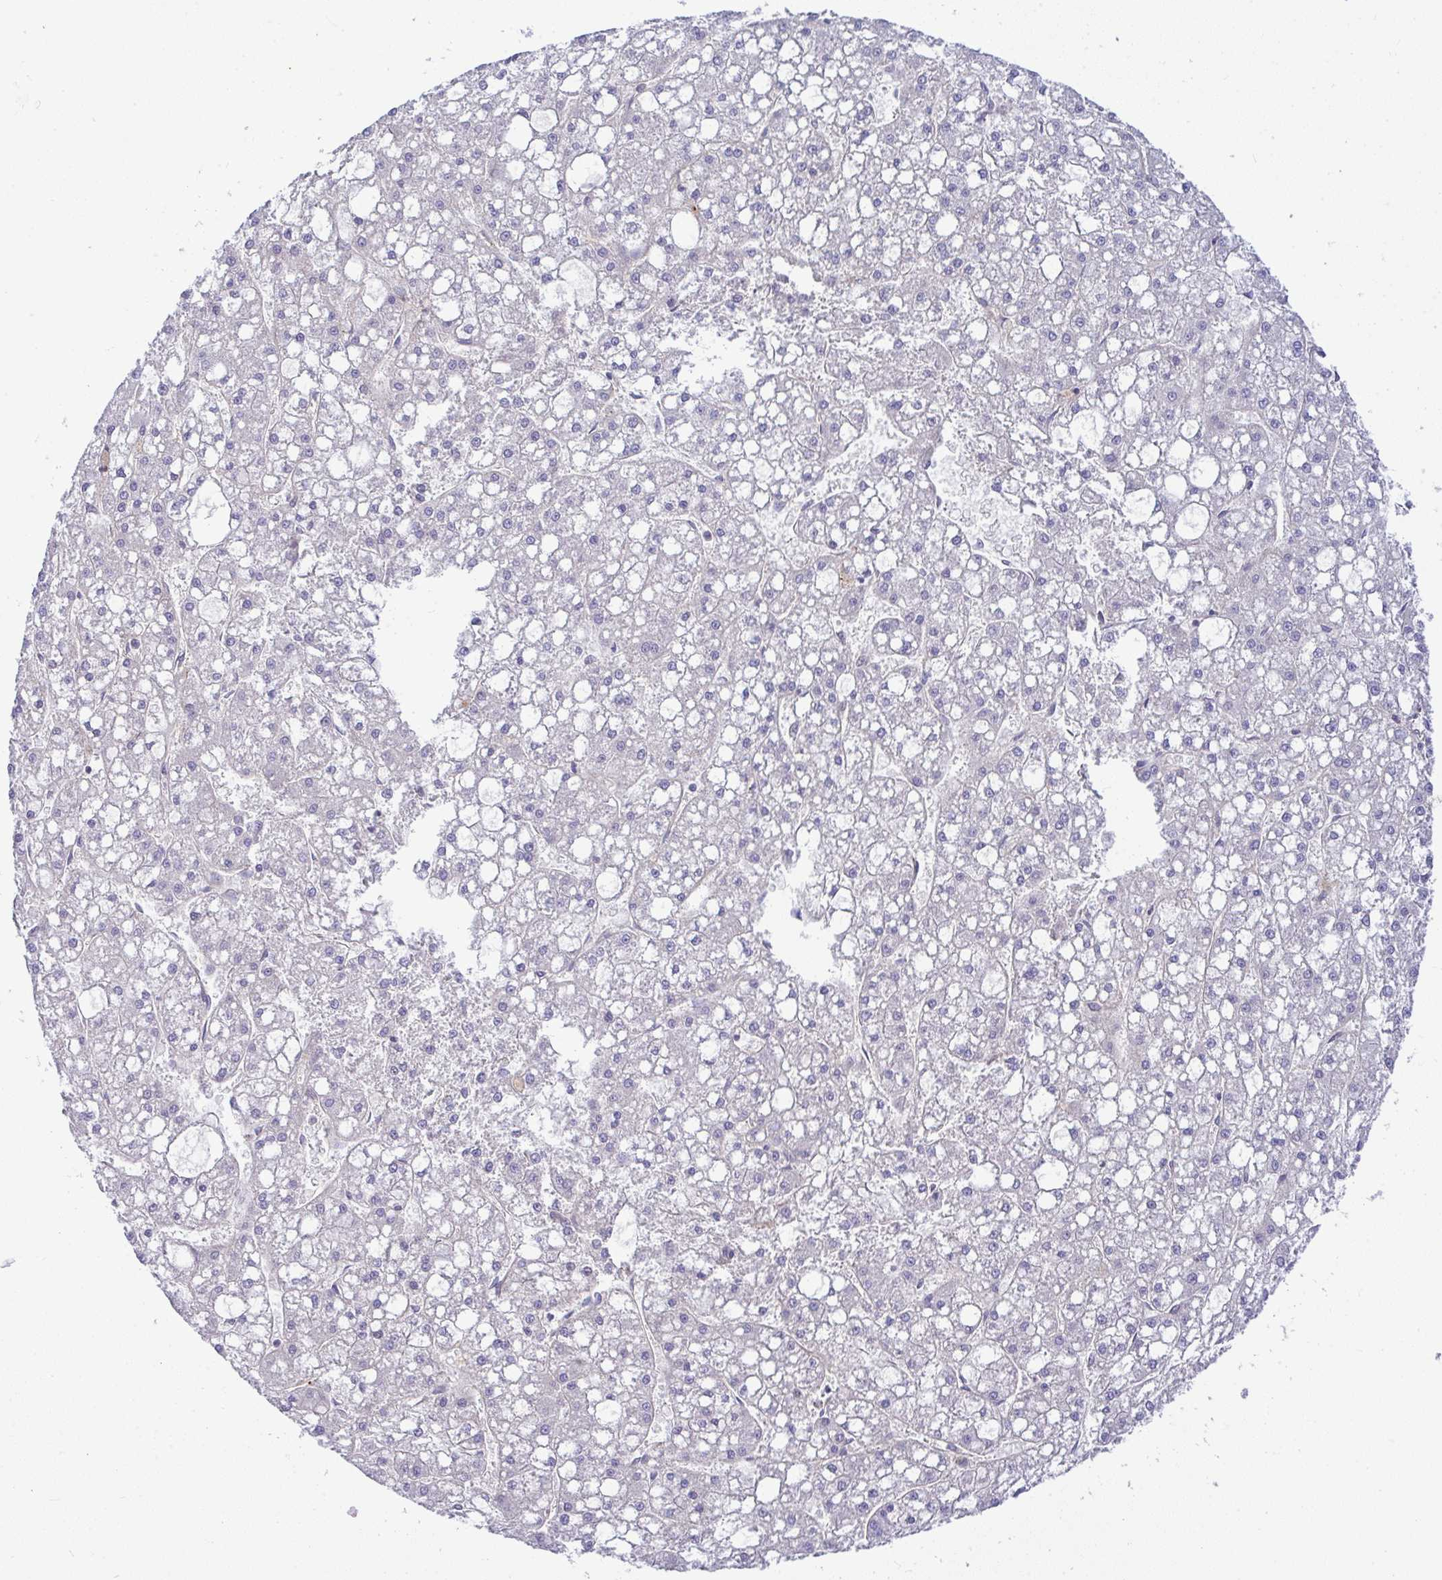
{"staining": {"intensity": "negative", "quantity": "none", "location": "none"}, "tissue": "liver cancer", "cell_type": "Tumor cells", "image_type": "cancer", "snomed": [{"axis": "morphology", "description": "Carcinoma, Hepatocellular, NOS"}, {"axis": "topography", "description": "Liver"}], "caption": "Human liver cancer (hepatocellular carcinoma) stained for a protein using immunohistochemistry demonstrates no expression in tumor cells.", "gene": "GRID2", "patient": {"sex": "male", "age": 67}}